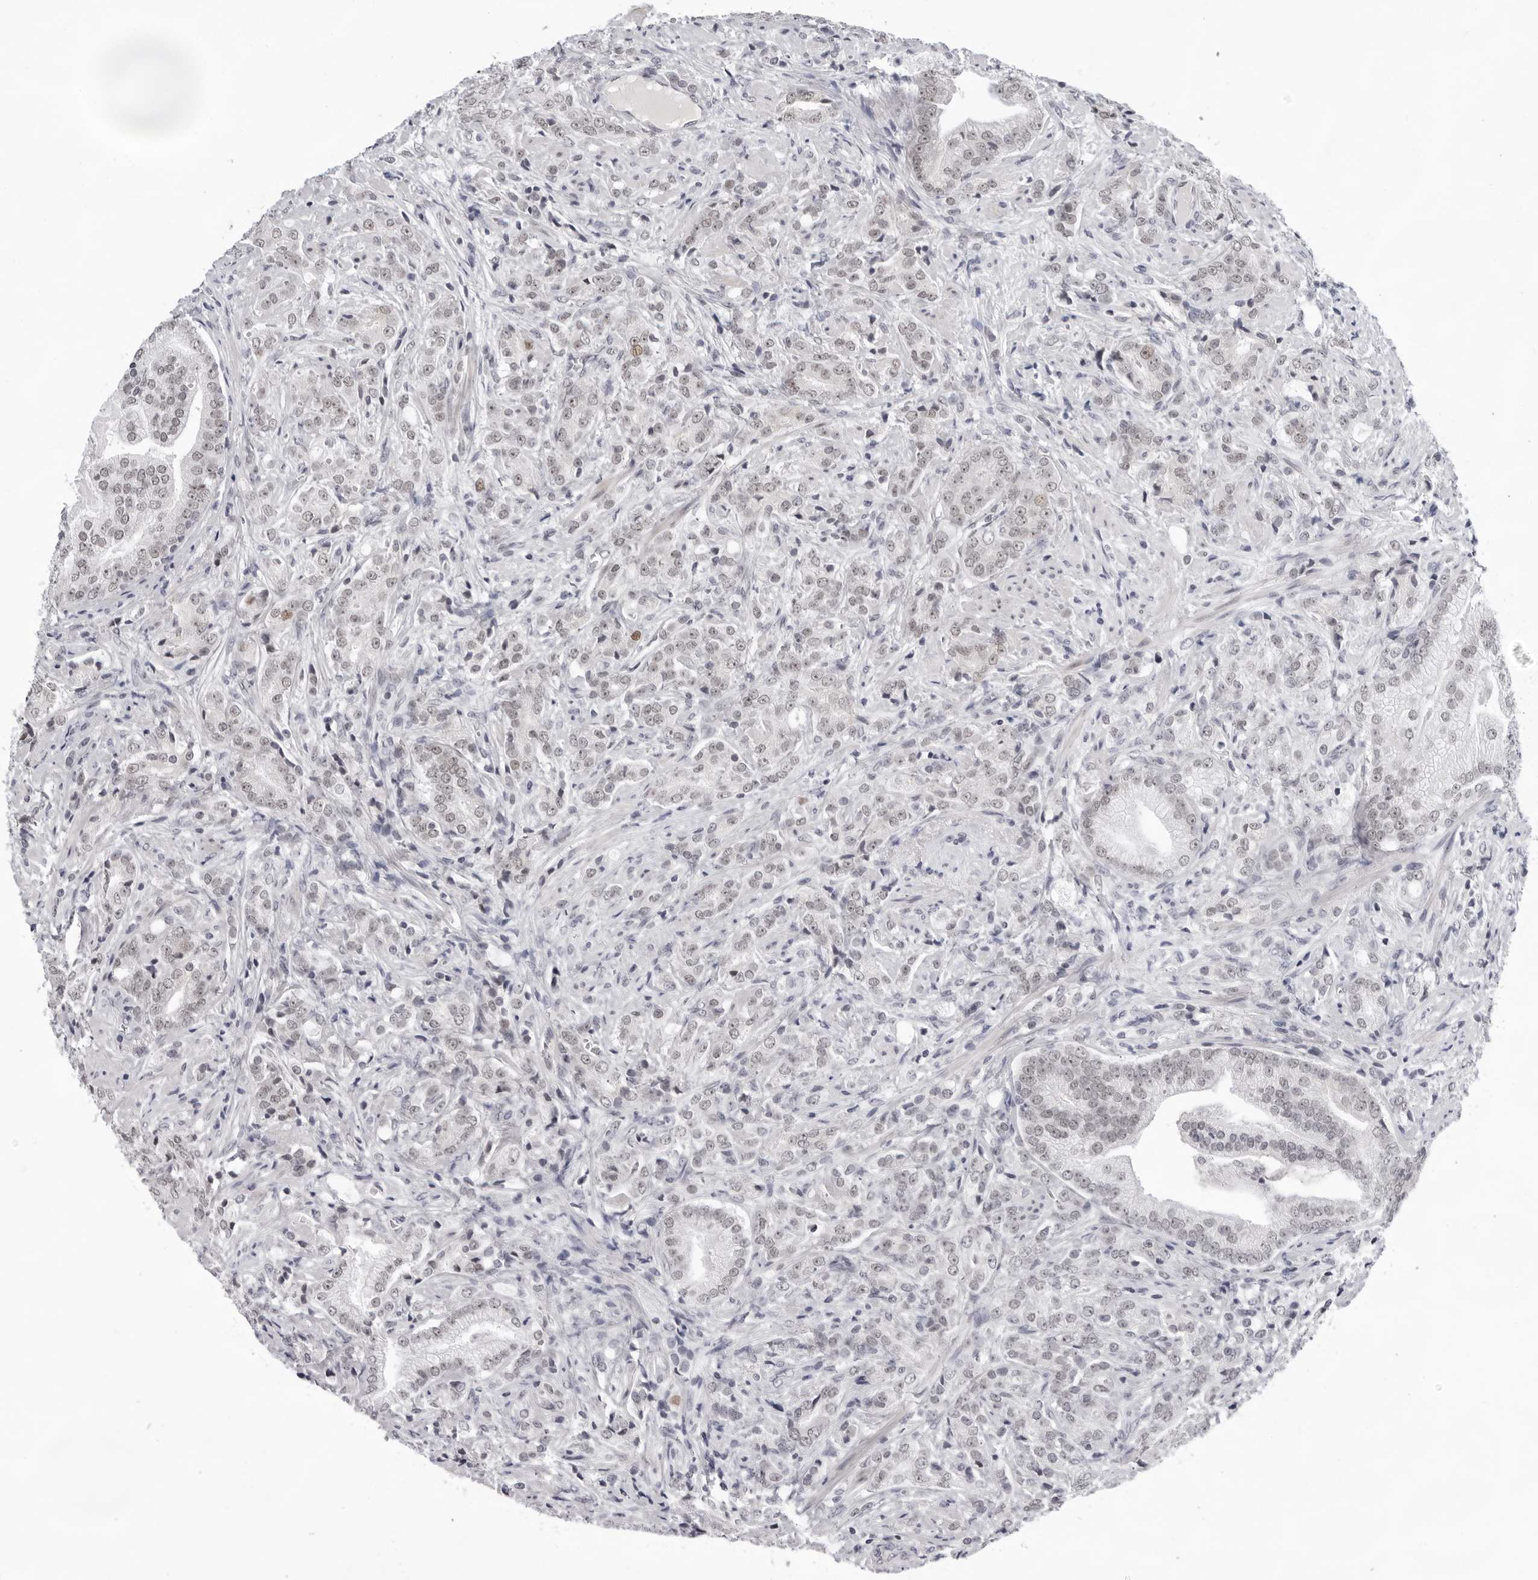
{"staining": {"intensity": "weak", "quantity": "25%-75%", "location": "nuclear"}, "tissue": "prostate cancer", "cell_type": "Tumor cells", "image_type": "cancer", "snomed": [{"axis": "morphology", "description": "Adenocarcinoma, High grade"}, {"axis": "topography", "description": "Prostate"}], "caption": "Immunohistochemical staining of human prostate cancer exhibits low levels of weak nuclear staining in approximately 25%-75% of tumor cells.", "gene": "USP1", "patient": {"sex": "male", "age": 57}}